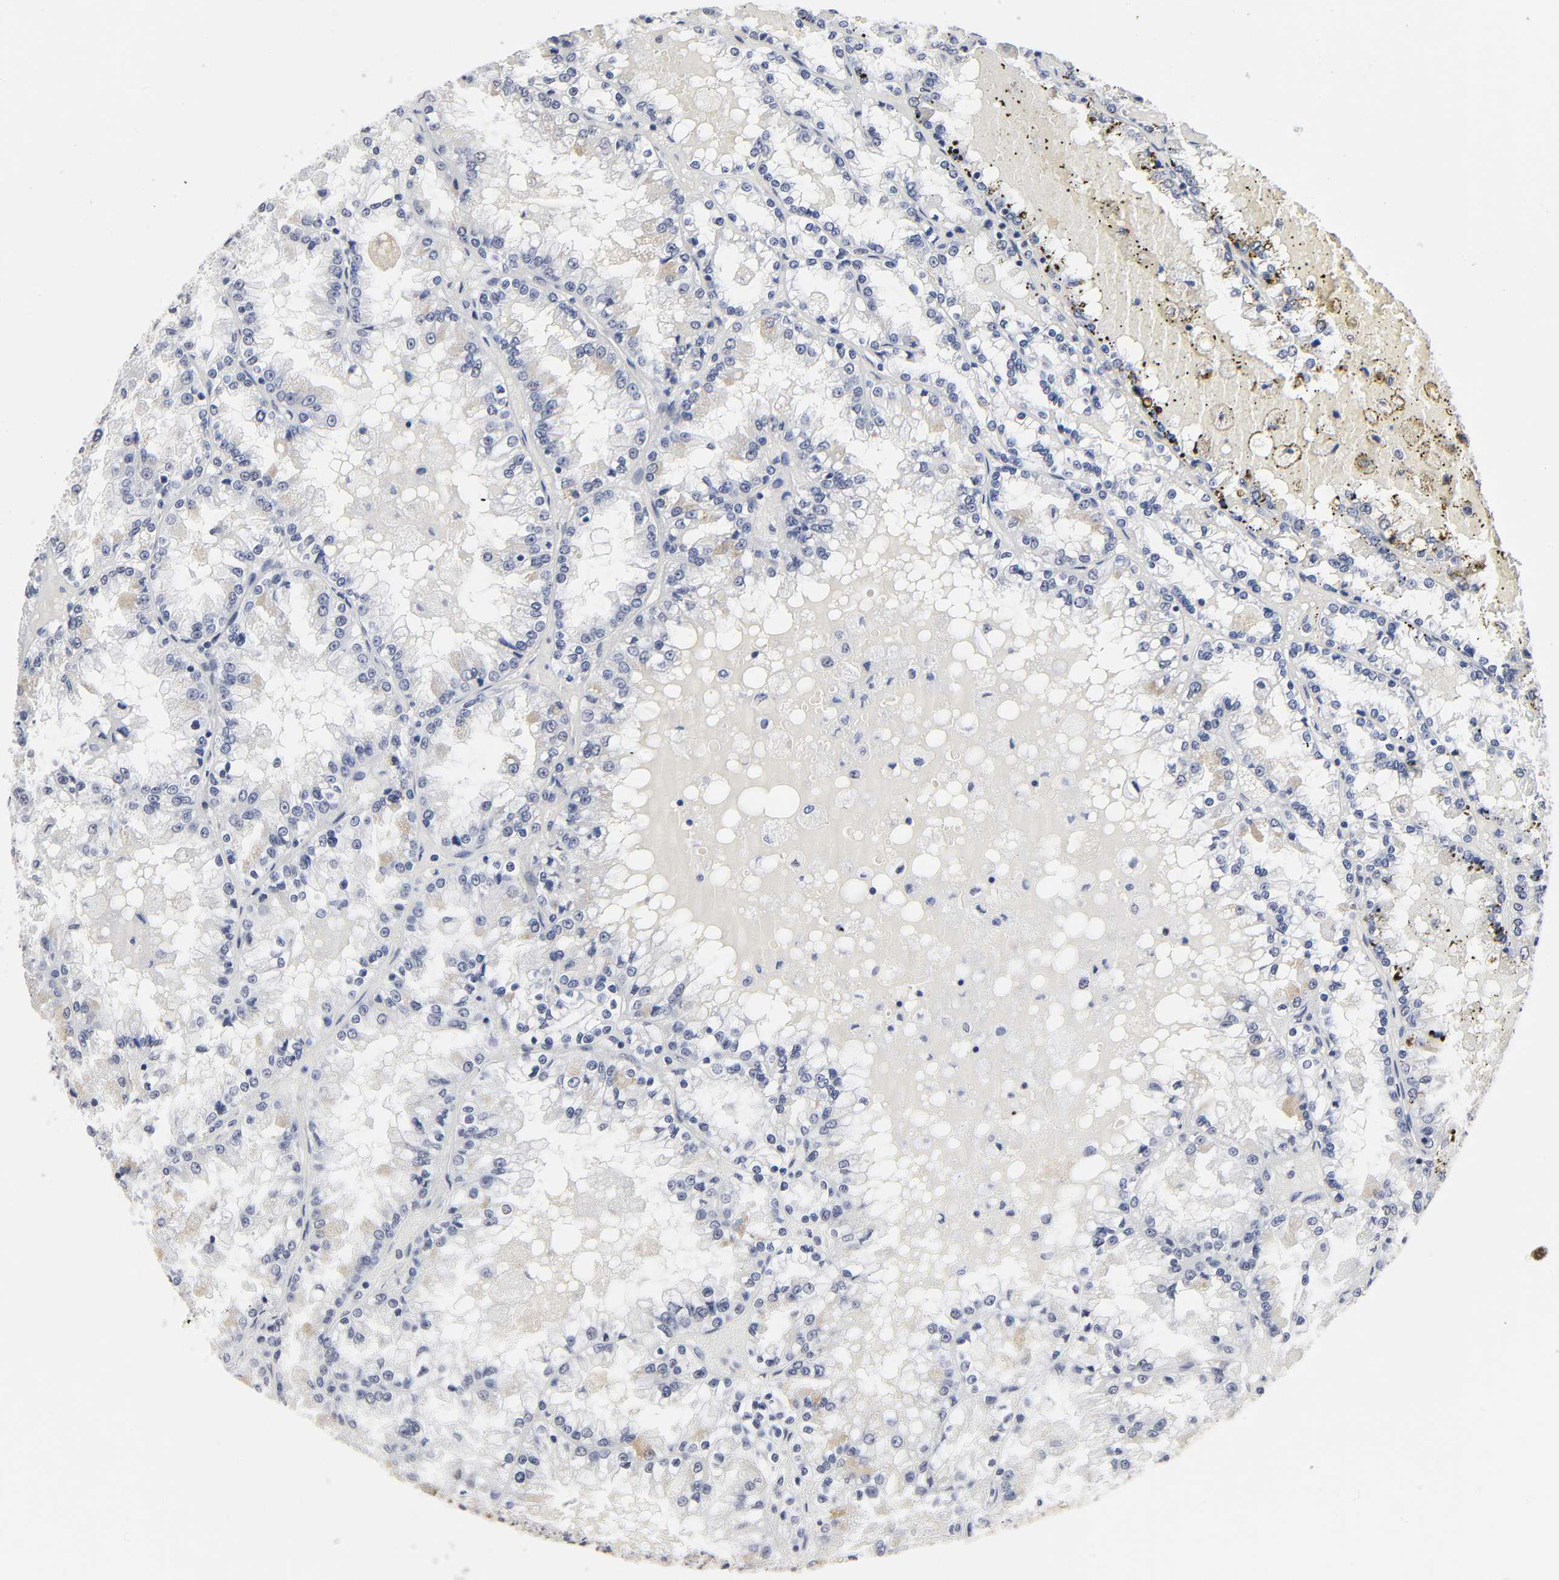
{"staining": {"intensity": "moderate", "quantity": "<25%", "location": "cytoplasmic/membranous"}, "tissue": "renal cancer", "cell_type": "Tumor cells", "image_type": "cancer", "snomed": [{"axis": "morphology", "description": "Adenocarcinoma, NOS"}, {"axis": "topography", "description": "Kidney"}], "caption": "IHC image of neoplastic tissue: human adenocarcinoma (renal) stained using IHC displays low levels of moderate protein expression localized specifically in the cytoplasmic/membranous of tumor cells, appearing as a cytoplasmic/membranous brown color.", "gene": "GRHL2", "patient": {"sex": "female", "age": 56}}